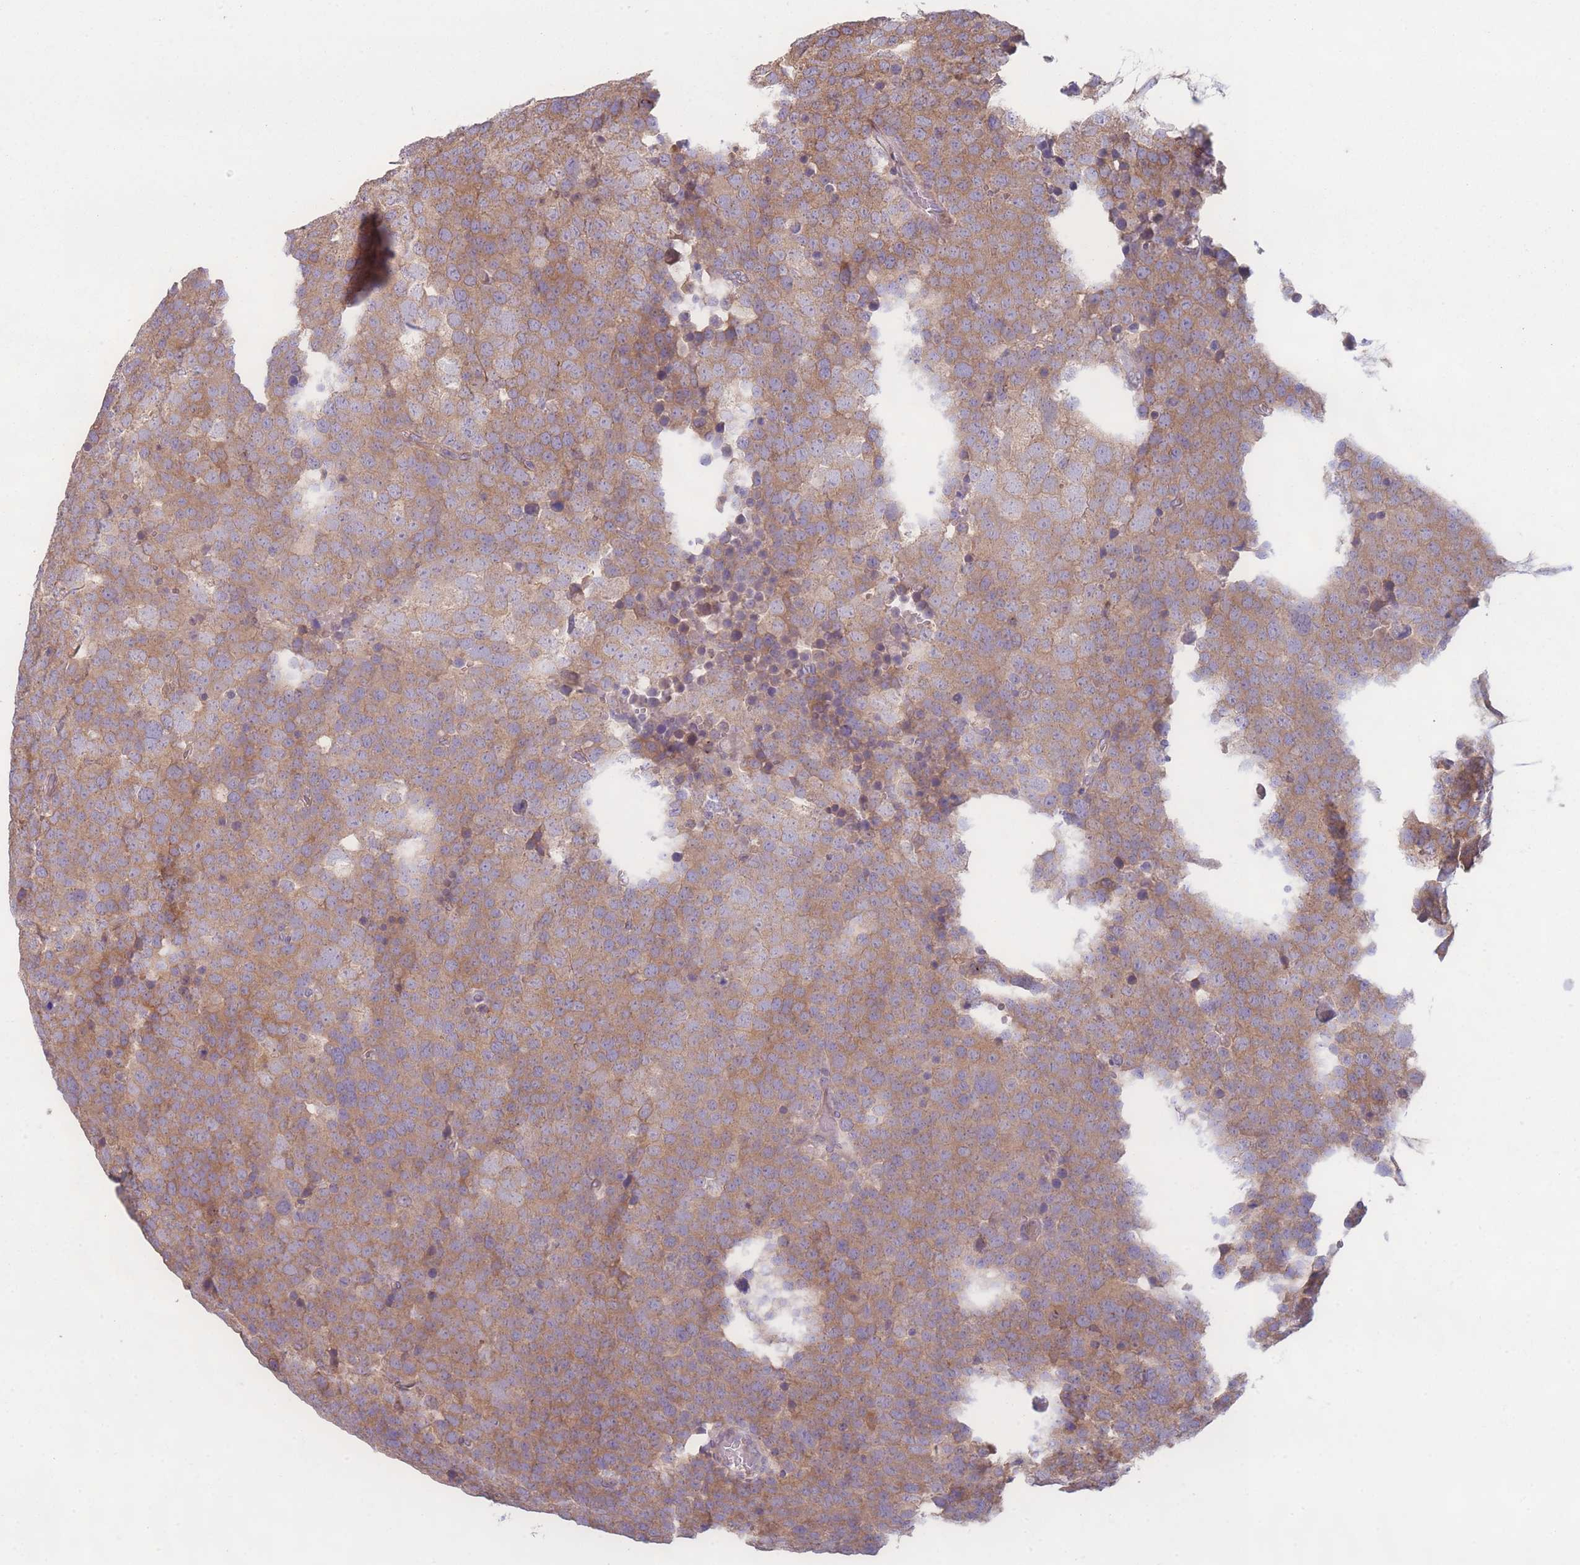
{"staining": {"intensity": "moderate", "quantity": ">75%", "location": "cytoplasmic/membranous"}, "tissue": "testis cancer", "cell_type": "Tumor cells", "image_type": "cancer", "snomed": [{"axis": "morphology", "description": "Seminoma, NOS"}, {"axis": "topography", "description": "Testis"}], "caption": "Human testis cancer (seminoma) stained with a protein marker shows moderate staining in tumor cells.", "gene": "STEAP3", "patient": {"sex": "male", "age": 71}}